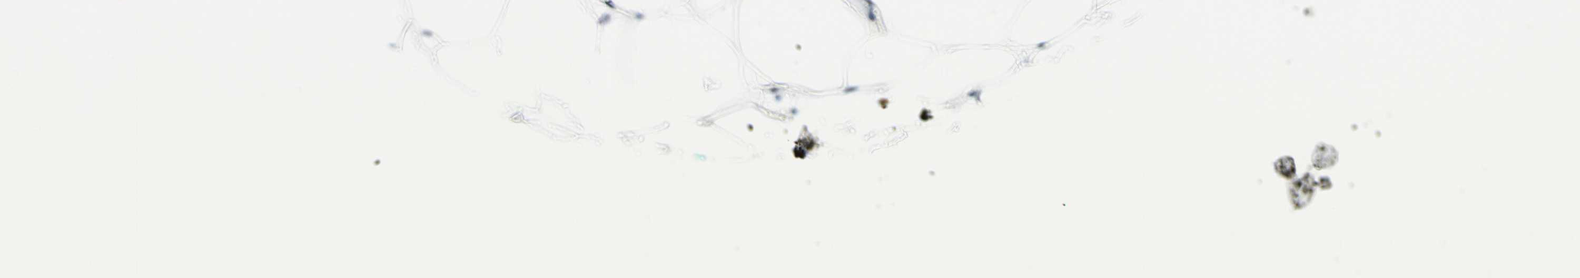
{"staining": {"intensity": "moderate", "quantity": ">75%", "location": "nuclear"}, "tissue": "adipose tissue", "cell_type": "Adipocytes", "image_type": "normal", "snomed": [{"axis": "morphology", "description": "Normal tissue, NOS"}, {"axis": "topography", "description": "Breast"}, {"axis": "topography", "description": "Adipose tissue"}], "caption": "Adipocytes reveal moderate nuclear positivity in about >75% of cells in normal adipose tissue.", "gene": "CBX7", "patient": {"sex": "female", "age": 25}}